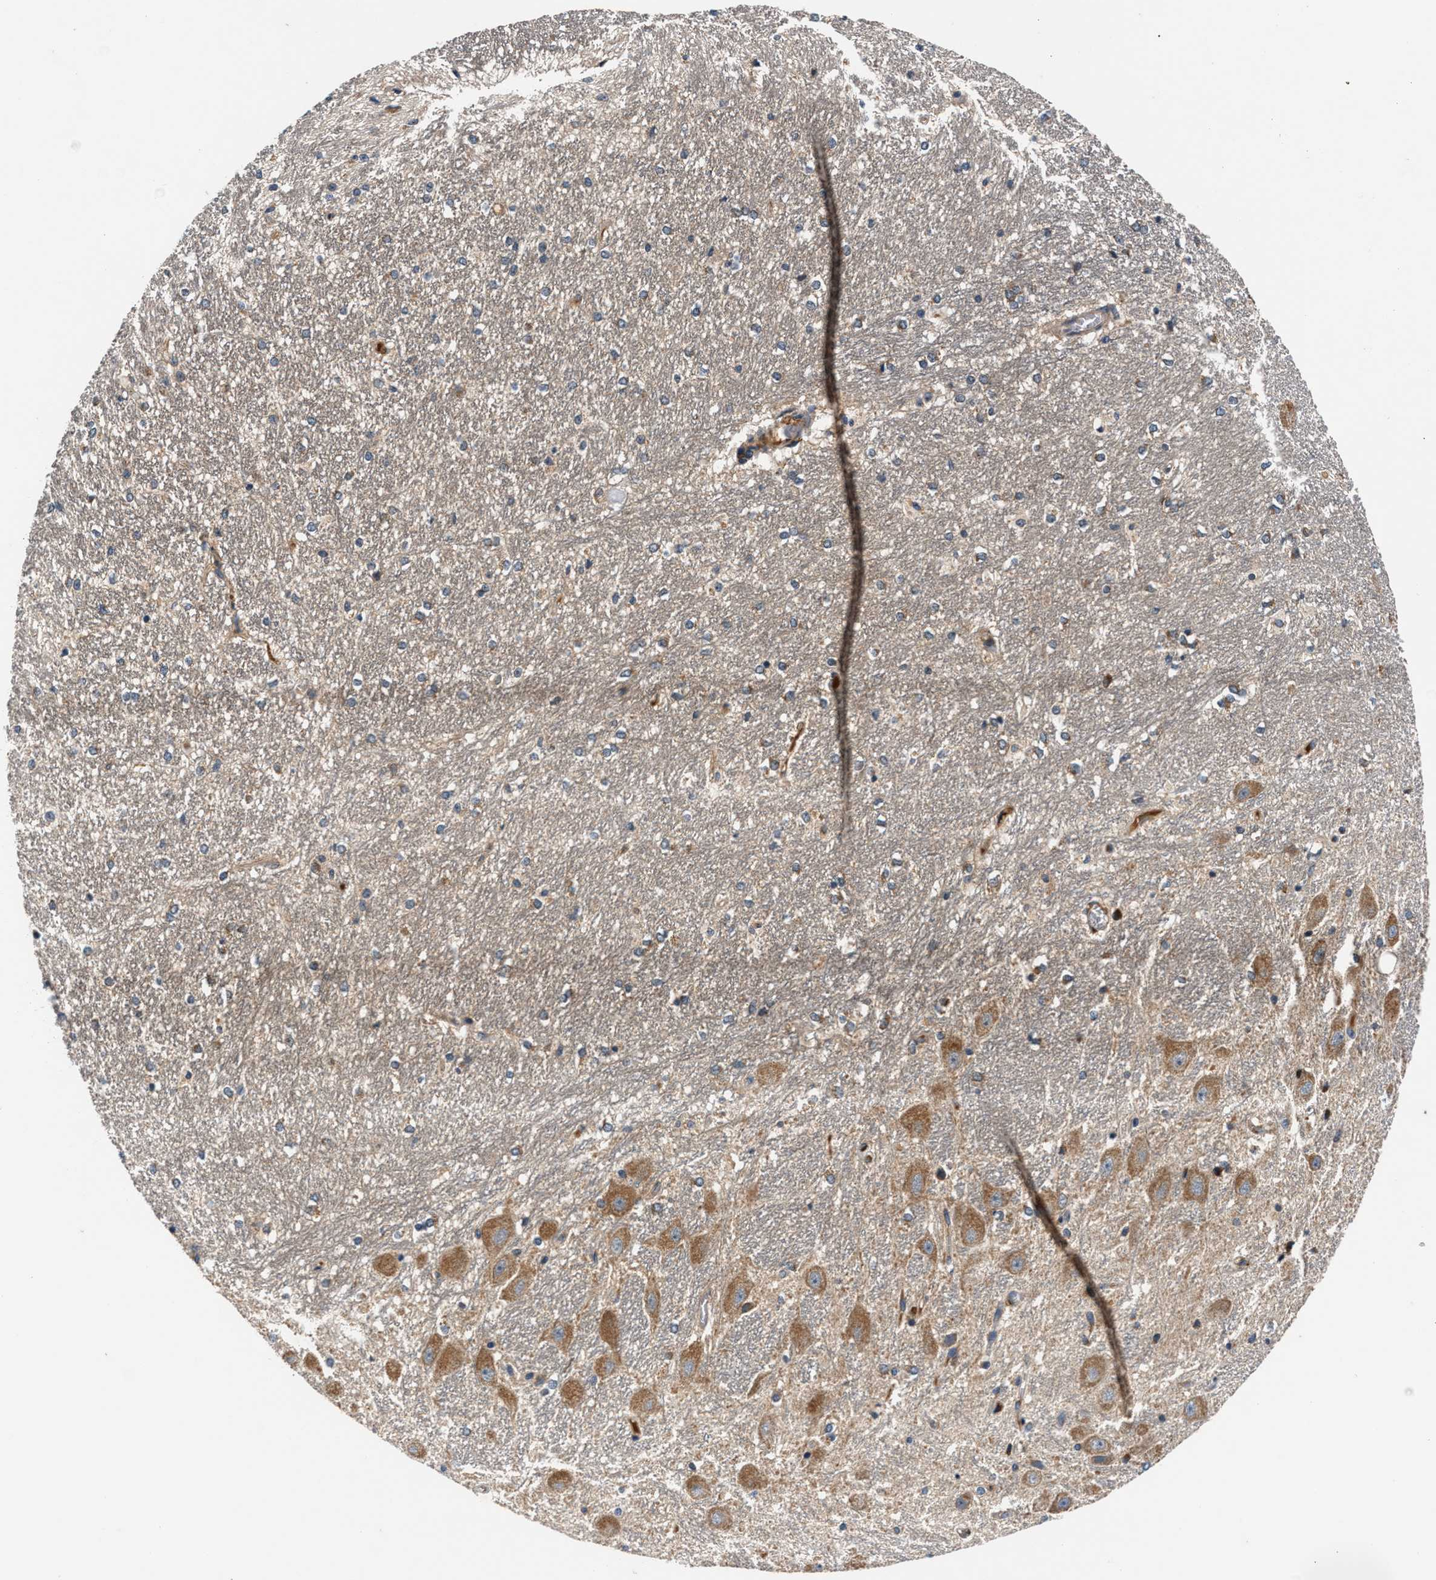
{"staining": {"intensity": "weak", "quantity": "<25%", "location": "cytoplasmic/membranous"}, "tissue": "hippocampus", "cell_type": "Glial cells", "image_type": "normal", "snomed": [{"axis": "morphology", "description": "Normal tissue, NOS"}, {"axis": "topography", "description": "Hippocampus"}], "caption": "The histopathology image demonstrates no significant positivity in glial cells of hippocampus. (DAB (3,3'-diaminobenzidine) immunohistochemistry, high magnification).", "gene": "IMMT", "patient": {"sex": "female", "age": 19}}